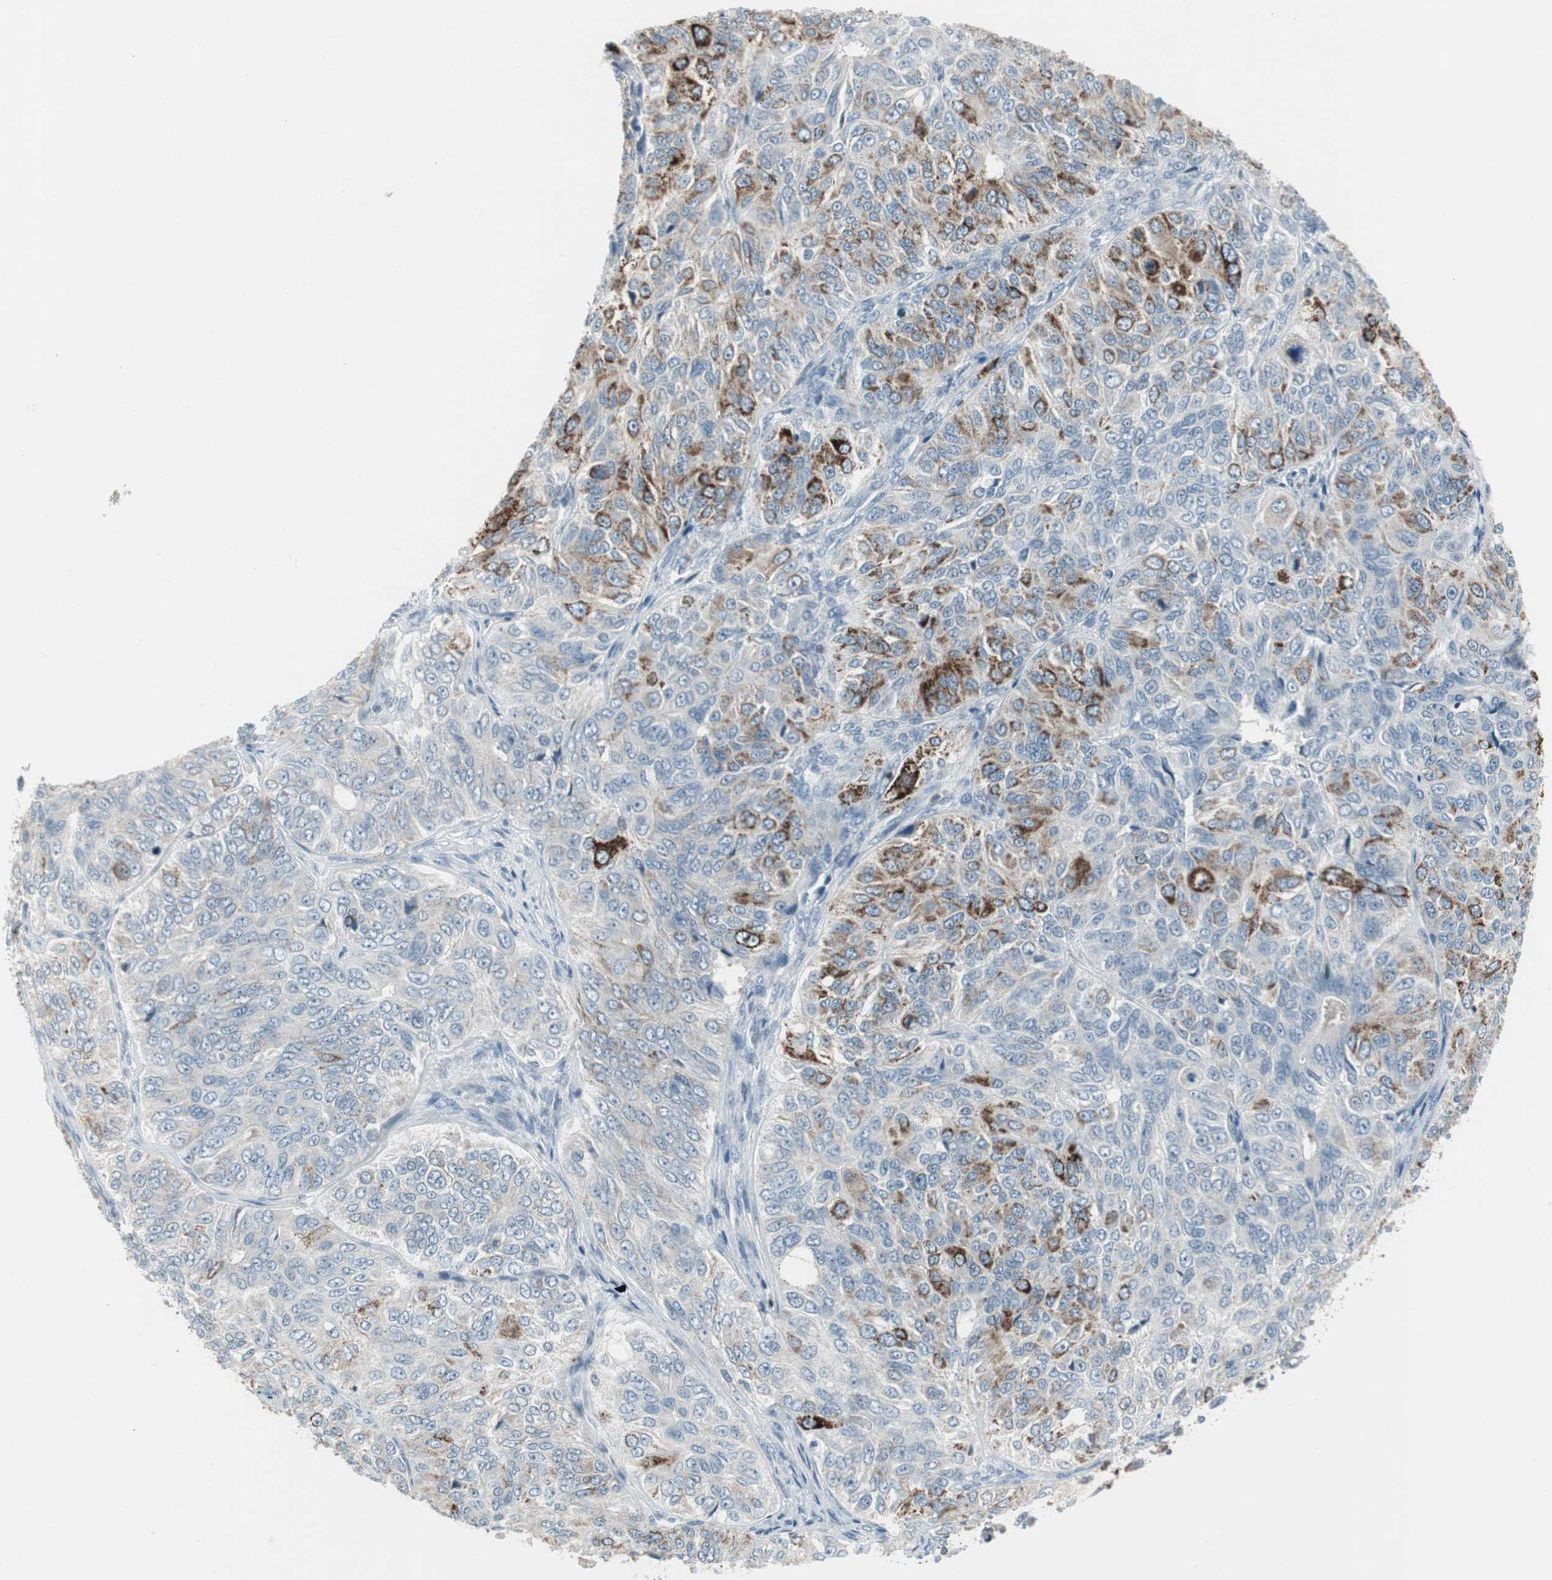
{"staining": {"intensity": "strong", "quantity": "25%-75%", "location": "cytoplasmic/membranous"}, "tissue": "ovarian cancer", "cell_type": "Tumor cells", "image_type": "cancer", "snomed": [{"axis": "morphology", "description": "Carcinoma, endometroid"}, {"axis": "topography", "description": "Ovary"}], "caption": "Ovarian cancer (endometroid carcinoma) stained for a protein displays strong cytoplasmic/membranous positivity in tumor cells.", "gene": "ARG2", "patient": {"sex": "female", "age": 51}}